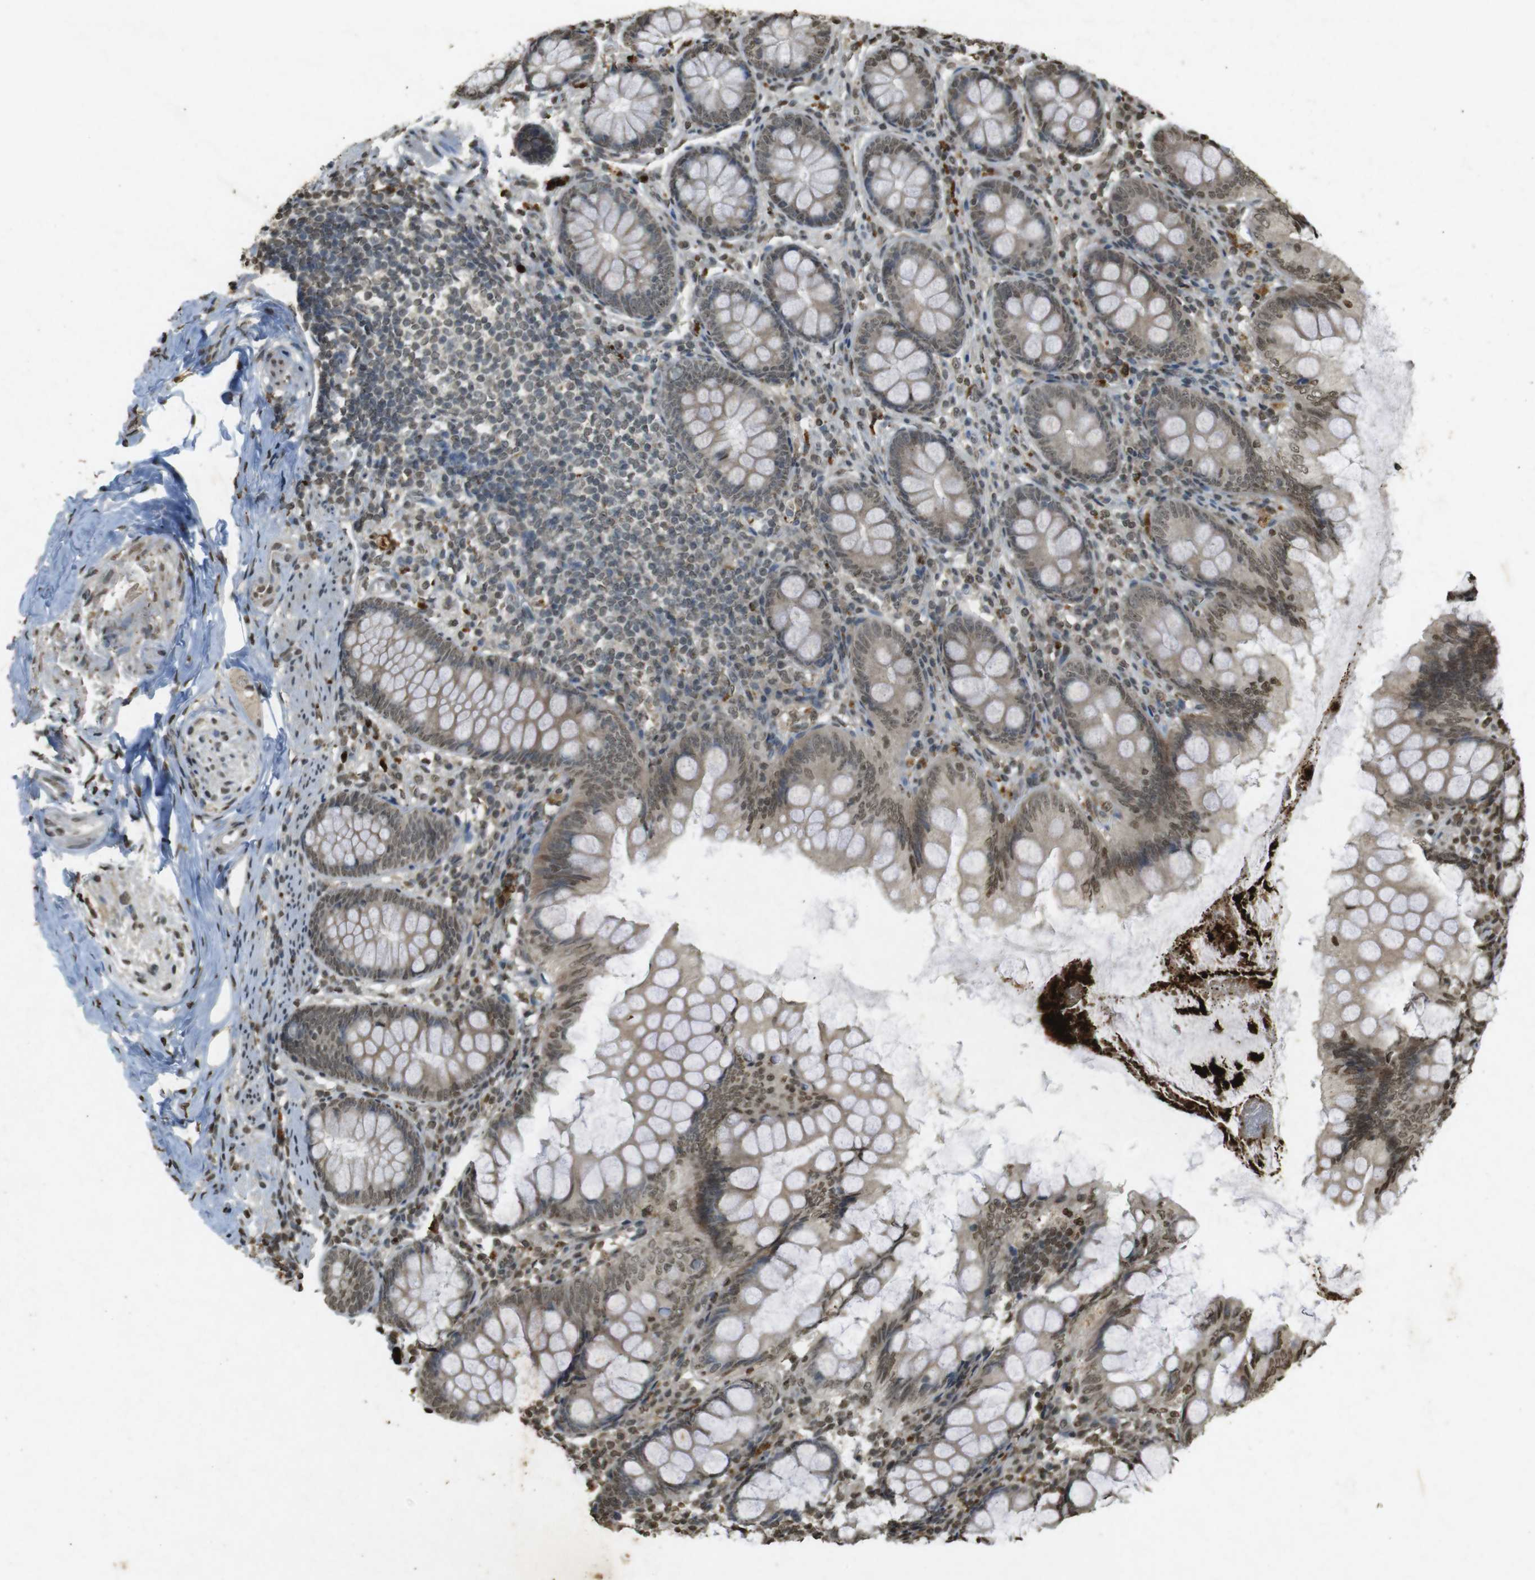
{"staining": {"intensity": "moderate", "quantity": ">75%", "location": "cytoplasmic/membranous,nuclear"}, "tissue": "appendix", "cell_type": "Glandular cells", "image_type": "normal", "snomed": [{"axis": "morphology", "description": "Normal tissue, NOS"}, {"axis": "topography", "description": "Appendix"}], "caption": "A histopathology image showing moderate cytoplasmic/membranous,nuclear staining in about >75% of glandular cells in unremarkable appendix, as visualized by brown immunohistochemical staining.", "gene": "ORC4", "patient": {"sex": "female", "age": 77}}